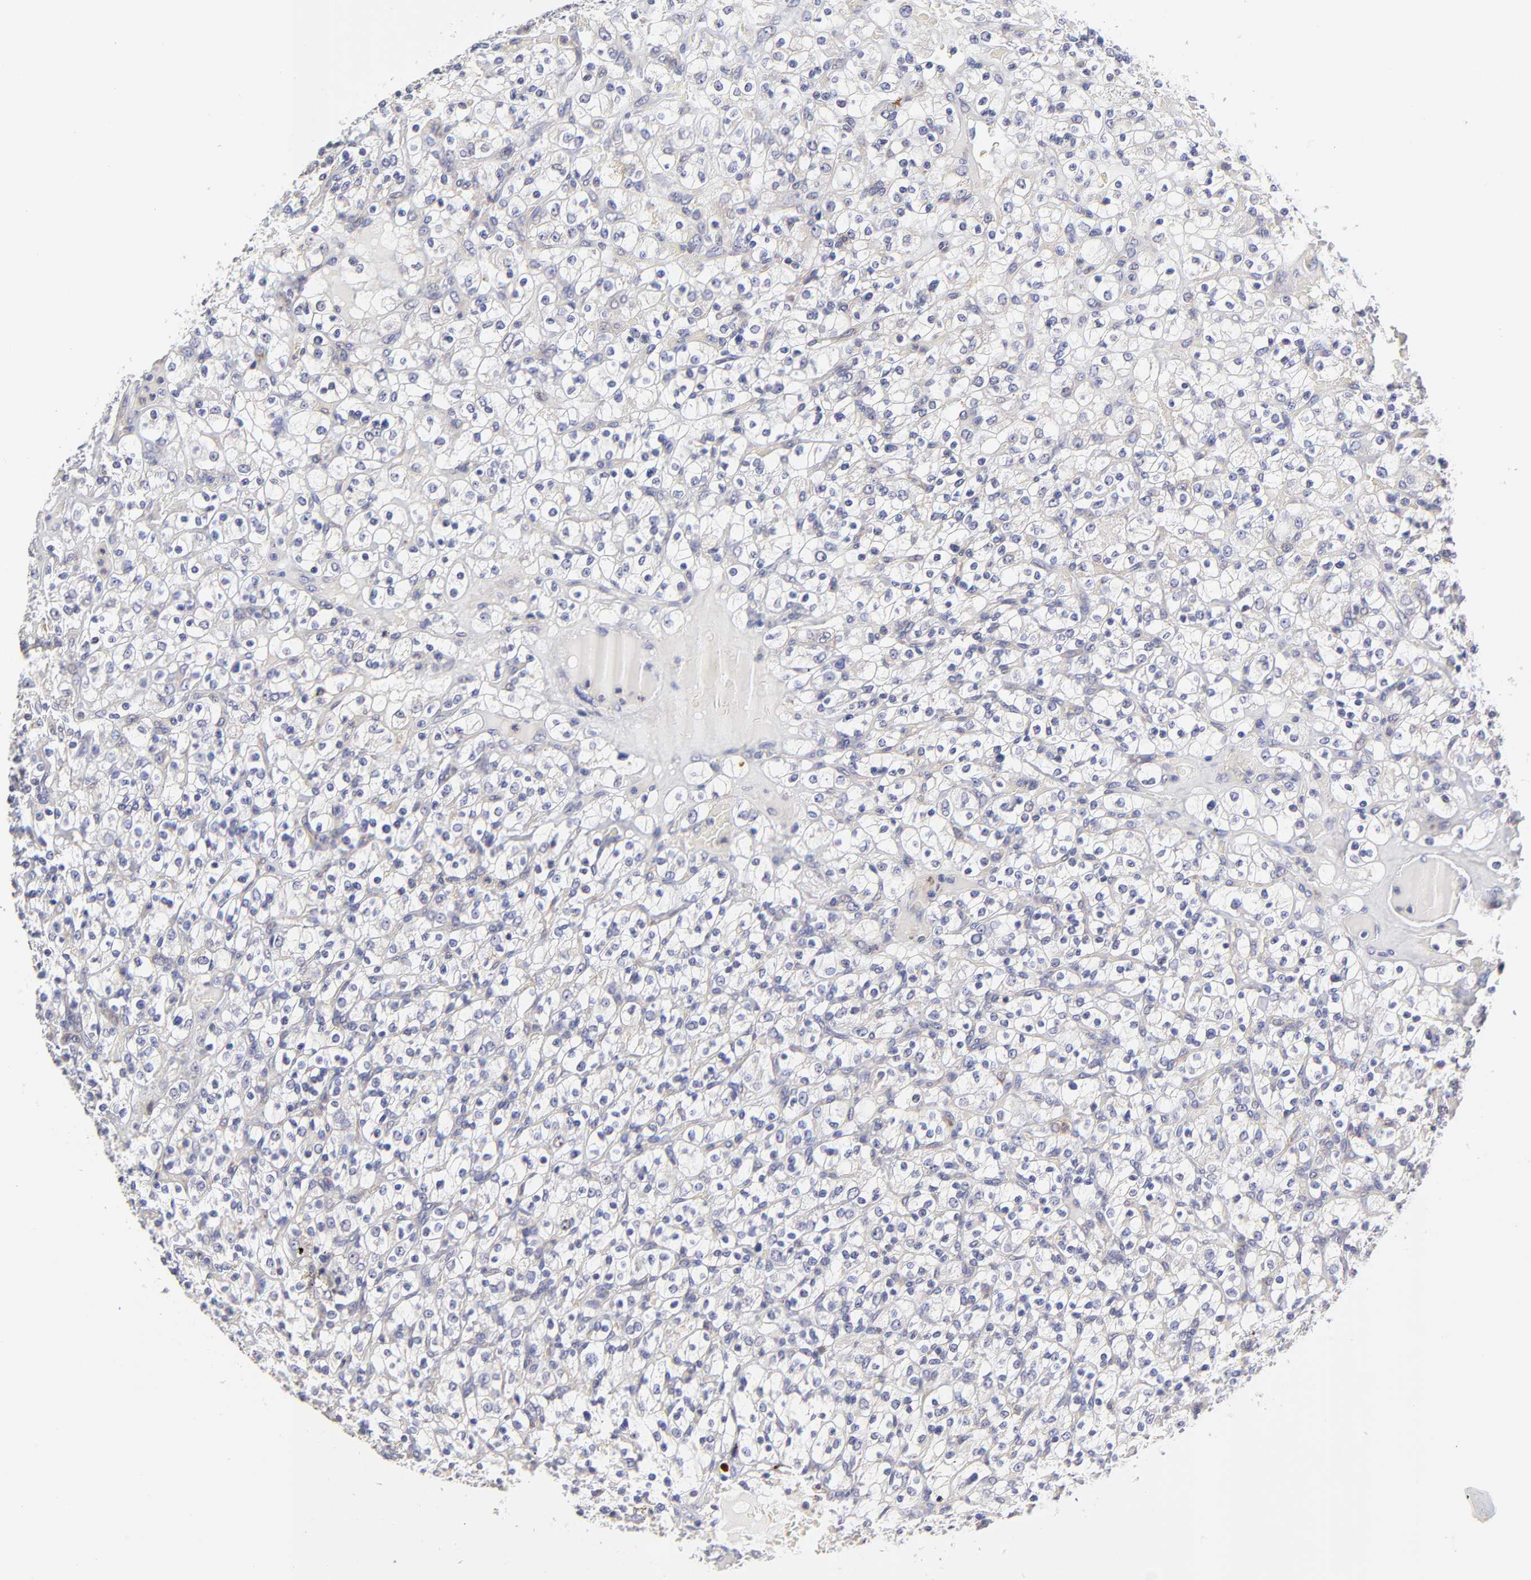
{"staining": {"intensity": "negative", "quantity": "none", "location": "none"}, "tissue": "renal cancer", "cell_type": "Tumor cells", "image_type": "cancer", "snomed": [{"axis": "morphology", "description": "Normal tissue, NOS"}, {"axis": "morphology", "description": "Adenocarcinoma, NOS"}, {"axis": "topography", "description": "Kidney"}], "caption": "Tumor cells show no significant protein positivity in adenocarcinoma (renal).", "gene": "GCSAM", "patient": {"sex": "female", "age": 72}}